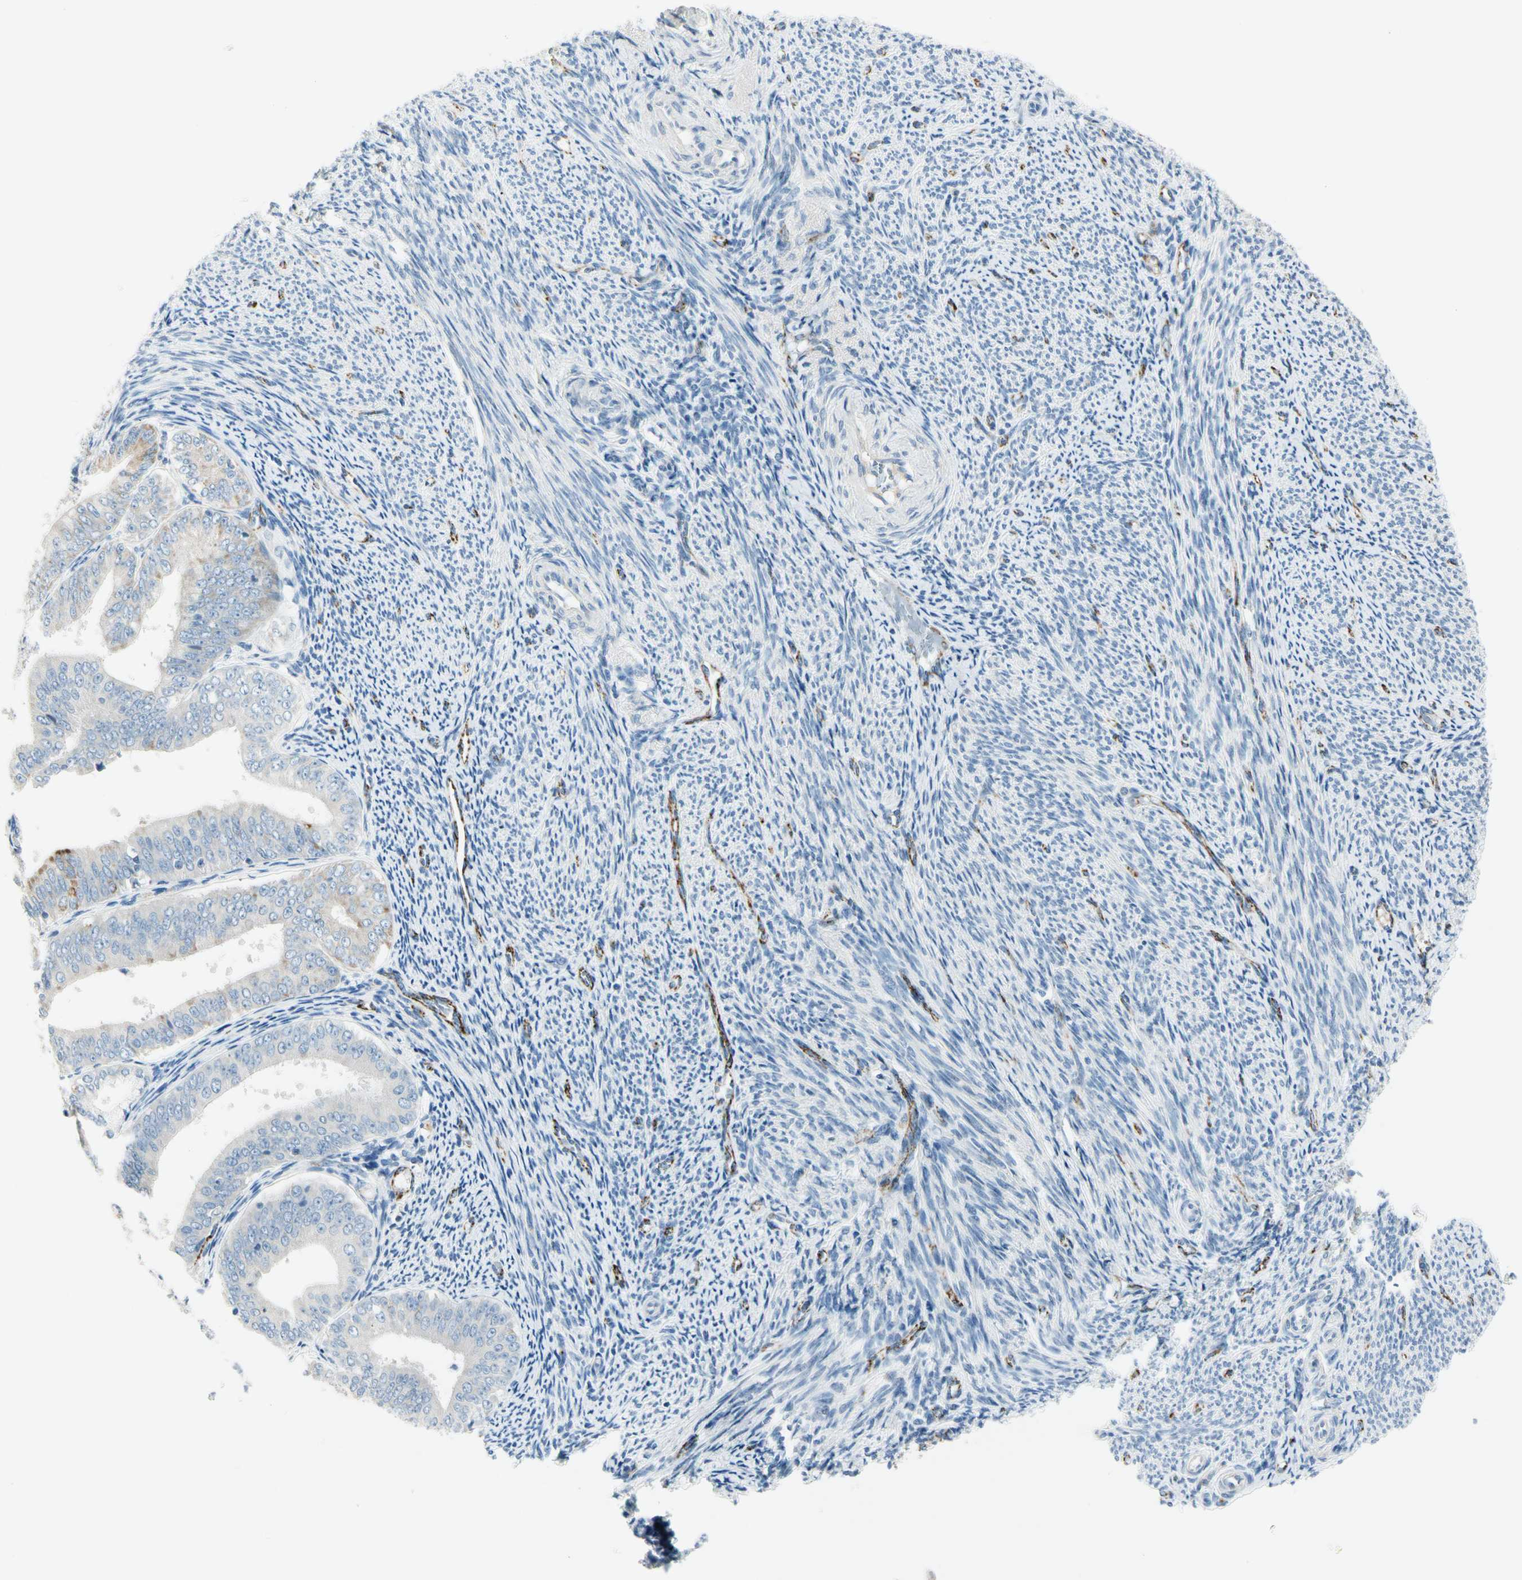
{"staining": {"intensity": "weak", "quantity": "<25%", "location": "cytoplasmic/membranous"}, "tissue": "endometrial cancer", "cell_type": "Tumor cells", "image_type": "cancer", "snomed": [{"axis": "morphology", "description": "Adenocarcinoma, NOS"}, {"axis": "topography", "description": "Endometrium"}], "caption": "Immunohistochemistry of human adenocarcinoma (endometrial) displays no expression in tumor cells.", "gene": "SLC6A15", "patient": {"sex": "female", "age": 63}}